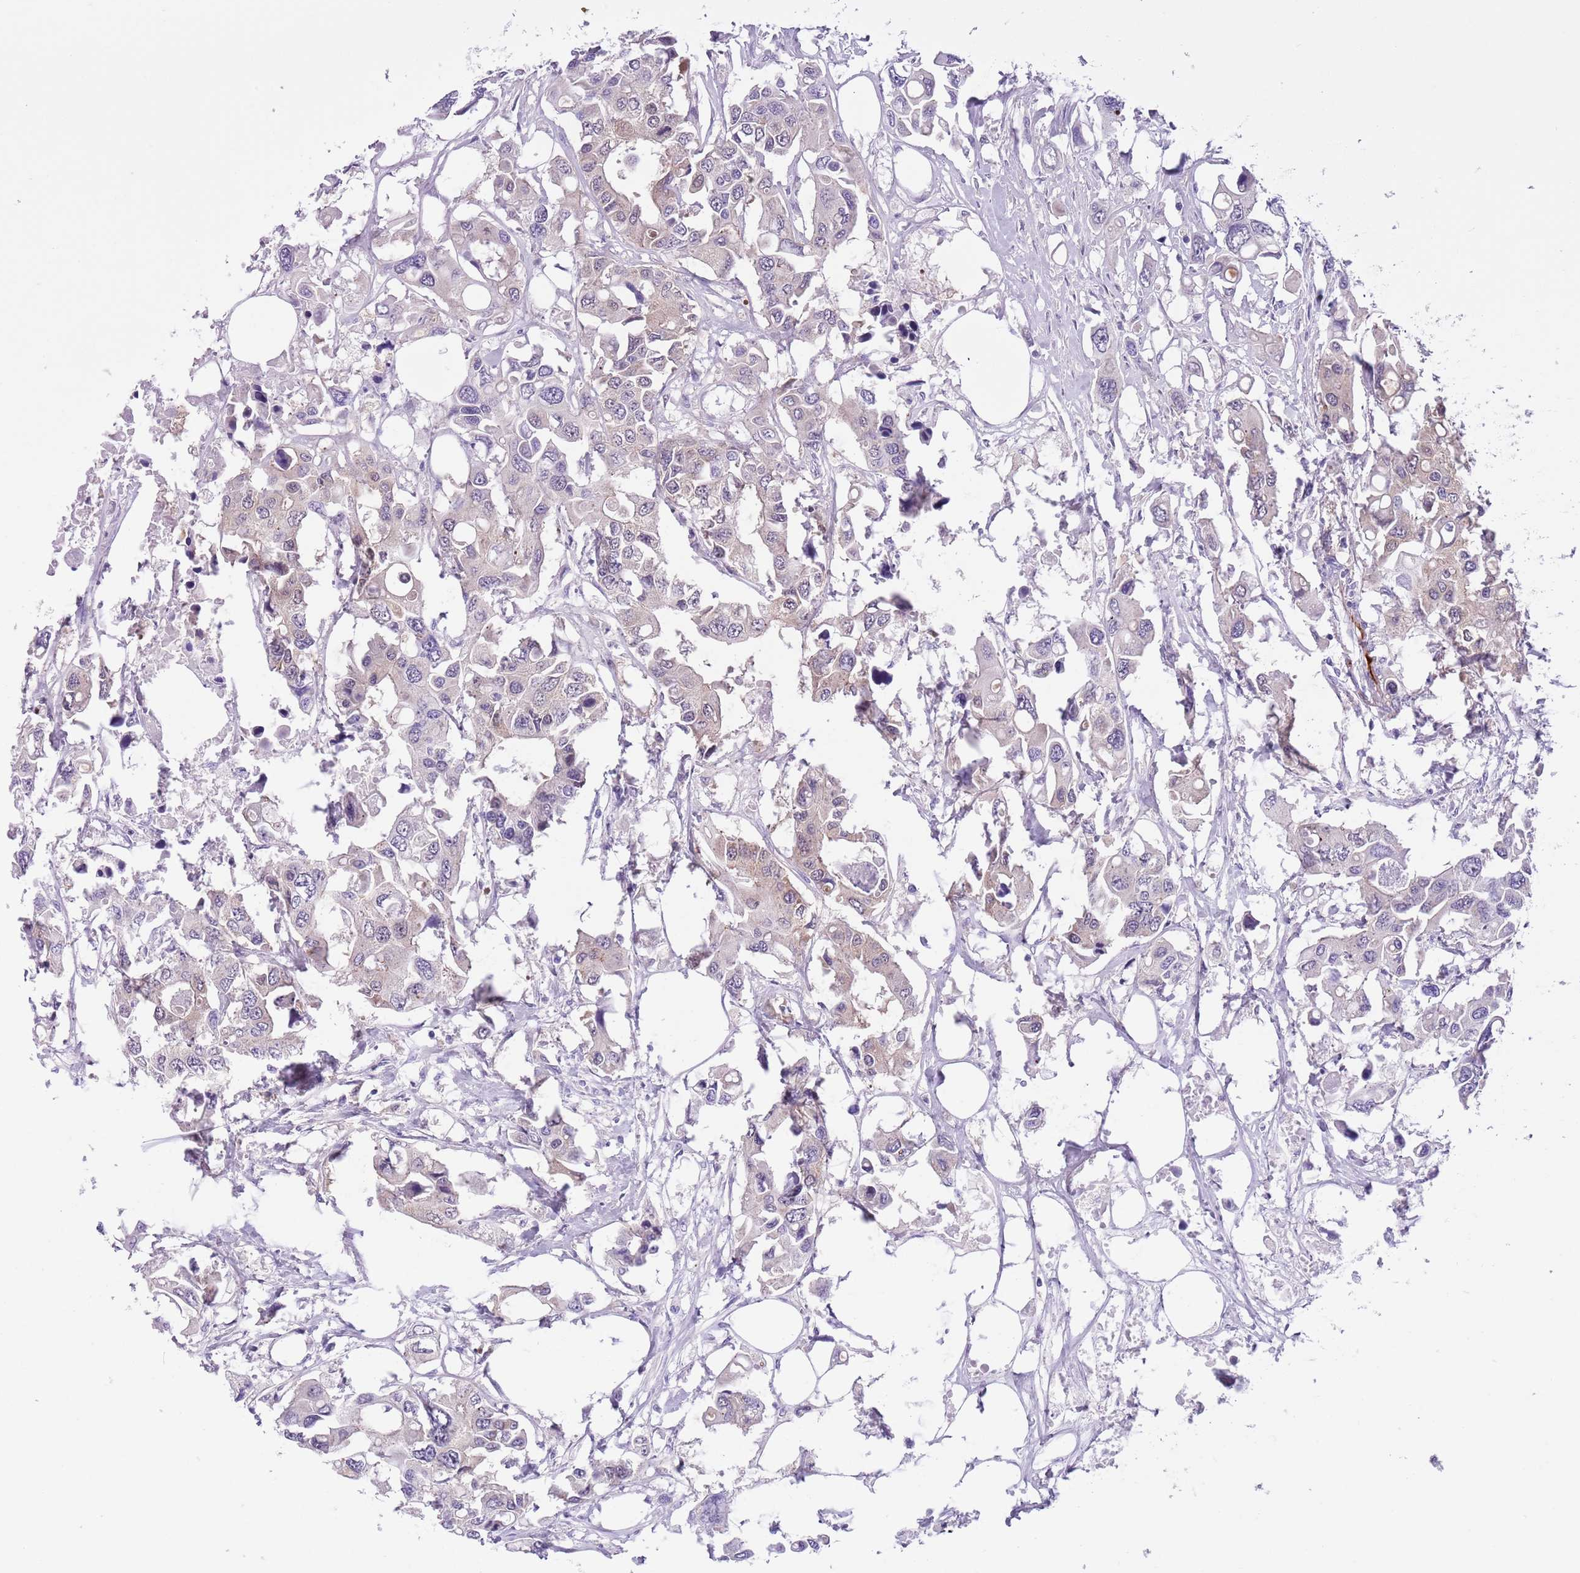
{"staining": {"intensity": "negative", "quantity": "none", "location": "none"}, "tissue": "colorectal cancer", "cell_type": "Tumor cells", "image_type": "cancer", "snomed": [{"axis": "morphology", "description": "Adenocarcinoma, NOS"}, {"axis": "topography", "description": "Colon"}], "caption": "This is an IHC image of human colorectal cancer (adenocarcinoma). There is no positivity in tumor cells.", "gene": "PFKFB2", "patient": {"sex": "male", "age": 77}}